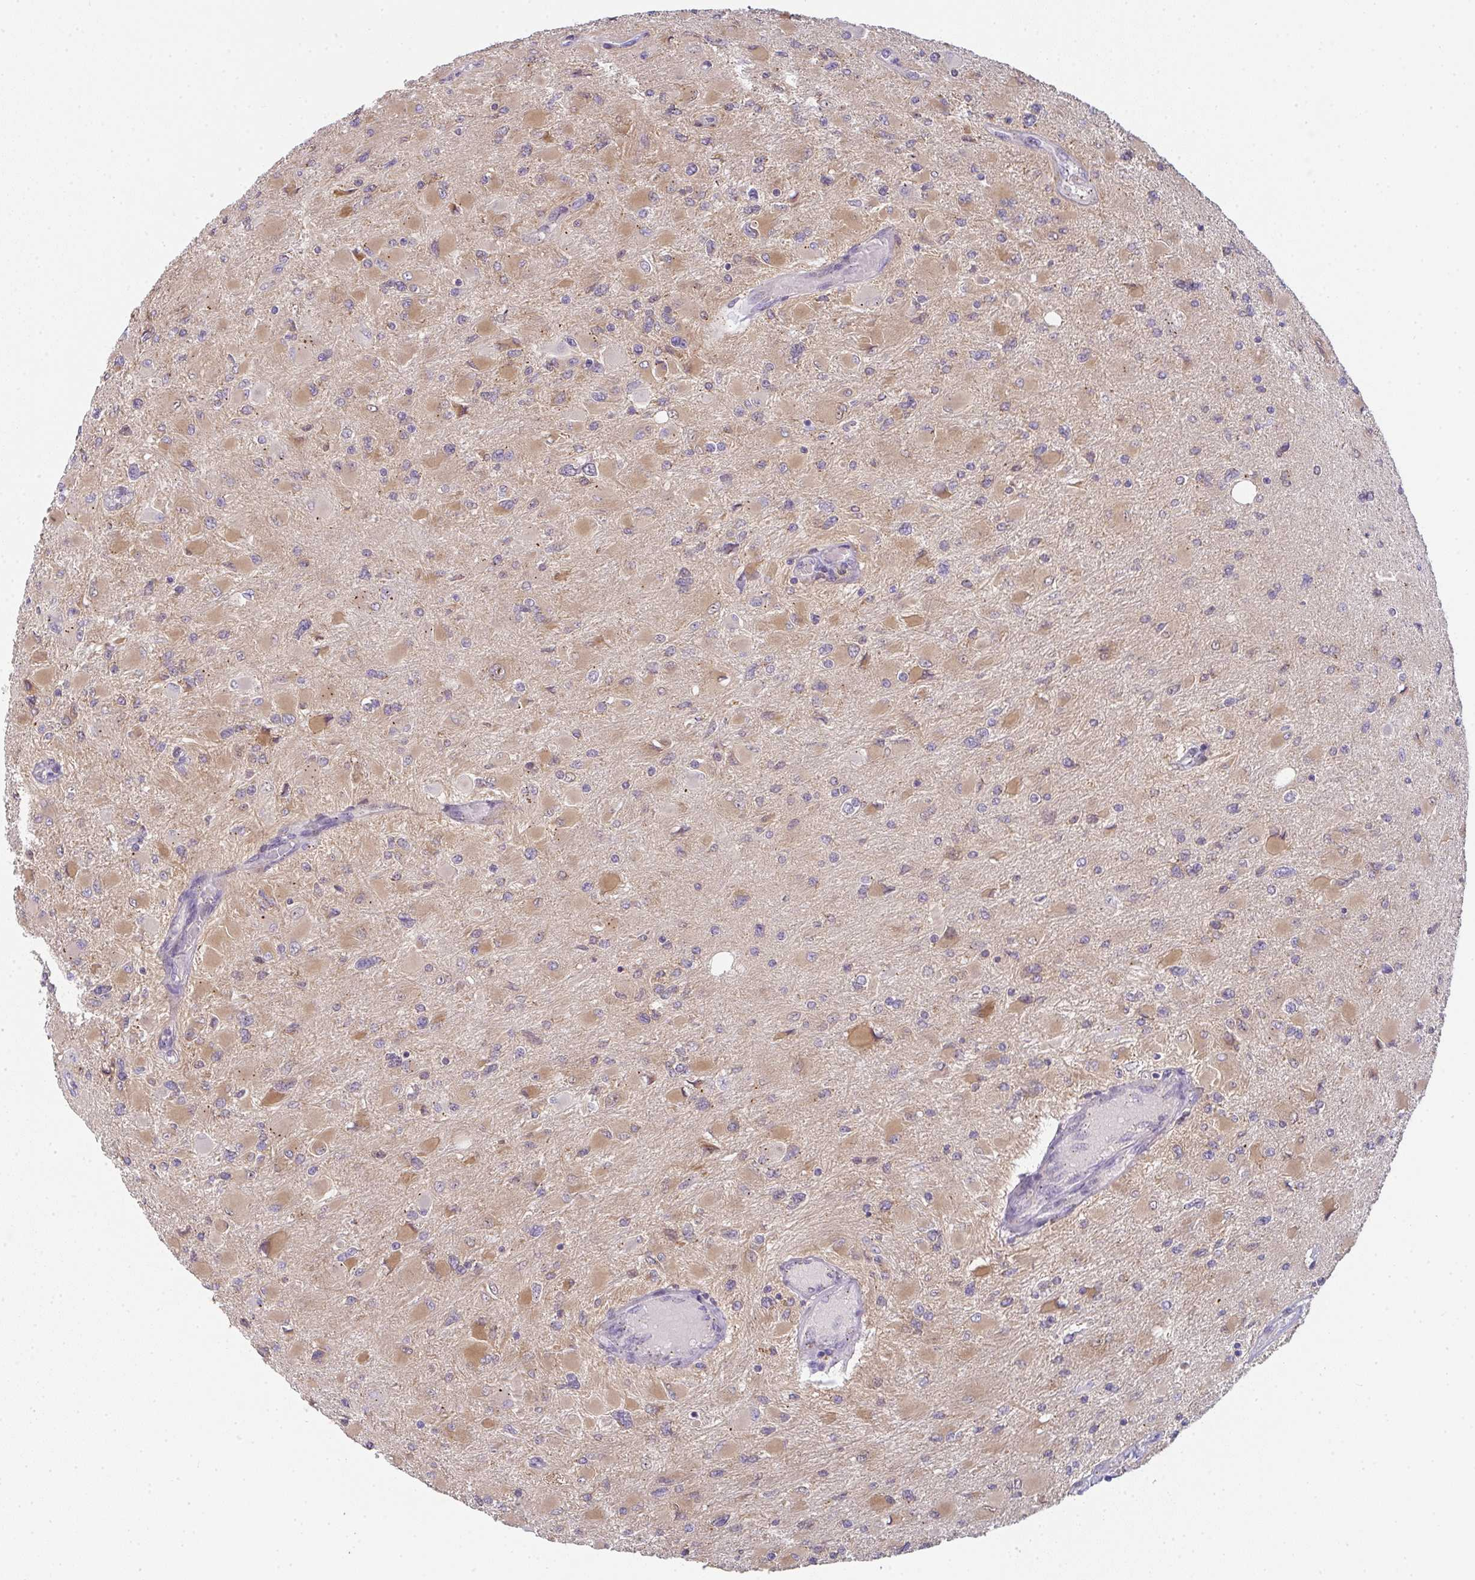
{"staining": {"intensity": "moderate", "quantity": "25%-75%", "location": "cytoplasmic/membranous"}, "tissue": "glioma", "cell_type": "Tumor cells", "image_type": "cancer", "snomed": [{"axis": "morphology", "description": "Glioma, malignant, High grade"}, {"axis": "topography", "description": "Cerebral cortex"}], "caption": "Immunohistochemistry (IHC) image of neoplastic tissue: human high-grade glioma (malignant) stained using immunohistochemistry (IHC) demonstrates medium levels of moderate protein expression localized specifically in the cytoplasmic/membranous of tumor cells, appearing as a cytoplasmic/membranous brown color.", "gene": "SNX5", "patient": {"sex": "female", "age": 36}}